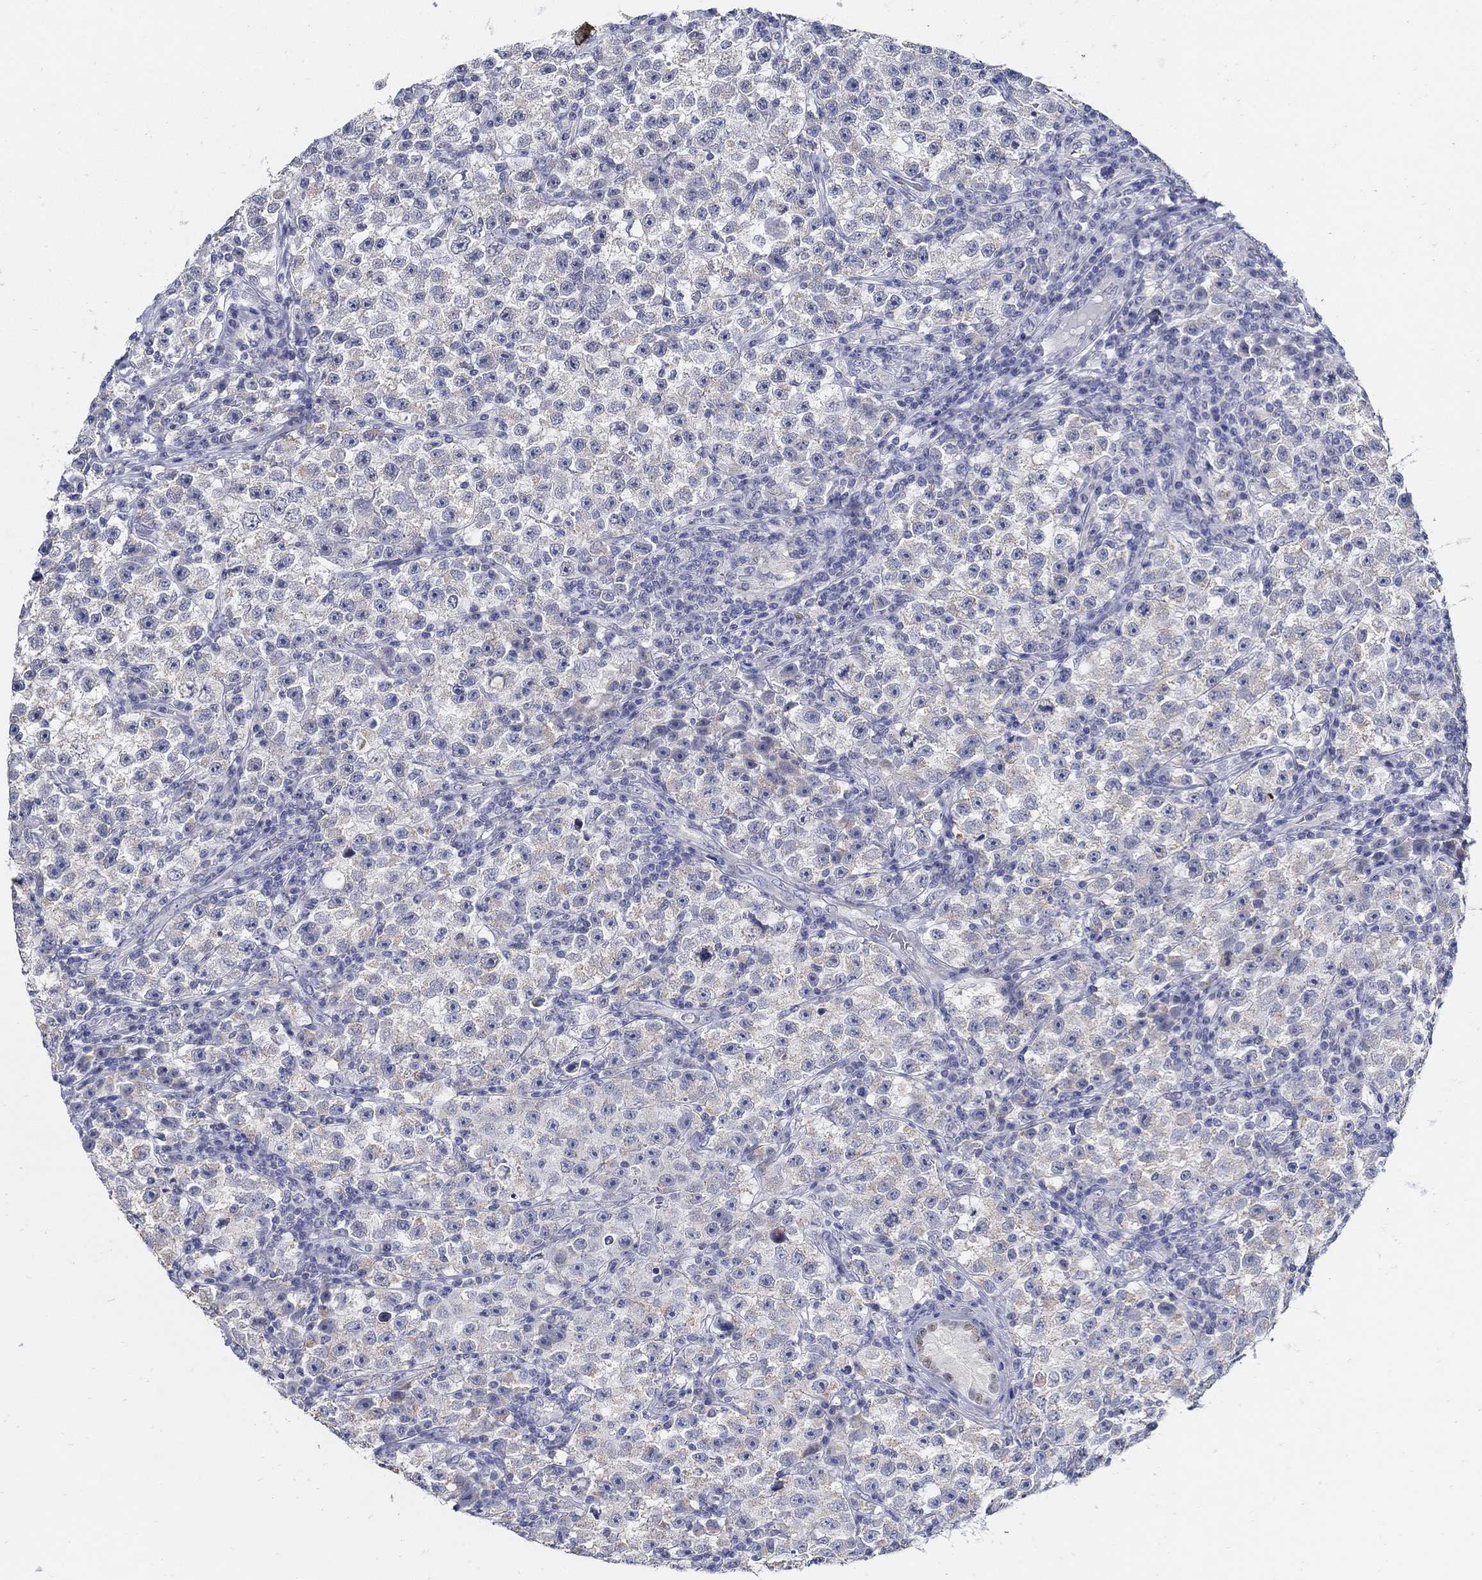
{"staining": {"intensity": "negative", "quantity": "none", "location": "none"}, "tissue": "testis cancer", "cell_type": "Tumor cells", "image_type": "cancer", "snomed": [{"axis": "morphology", "description": "Seminoma, NOS"}, {"axis": "topography", "description": "Testis"}], "caption": "Testis cancer (seminoma) was stained to show a protein in brown. There is no significant staining in tumor cells.", "gene": "USP29", "patient": {"sex": "male", "age": 22}}